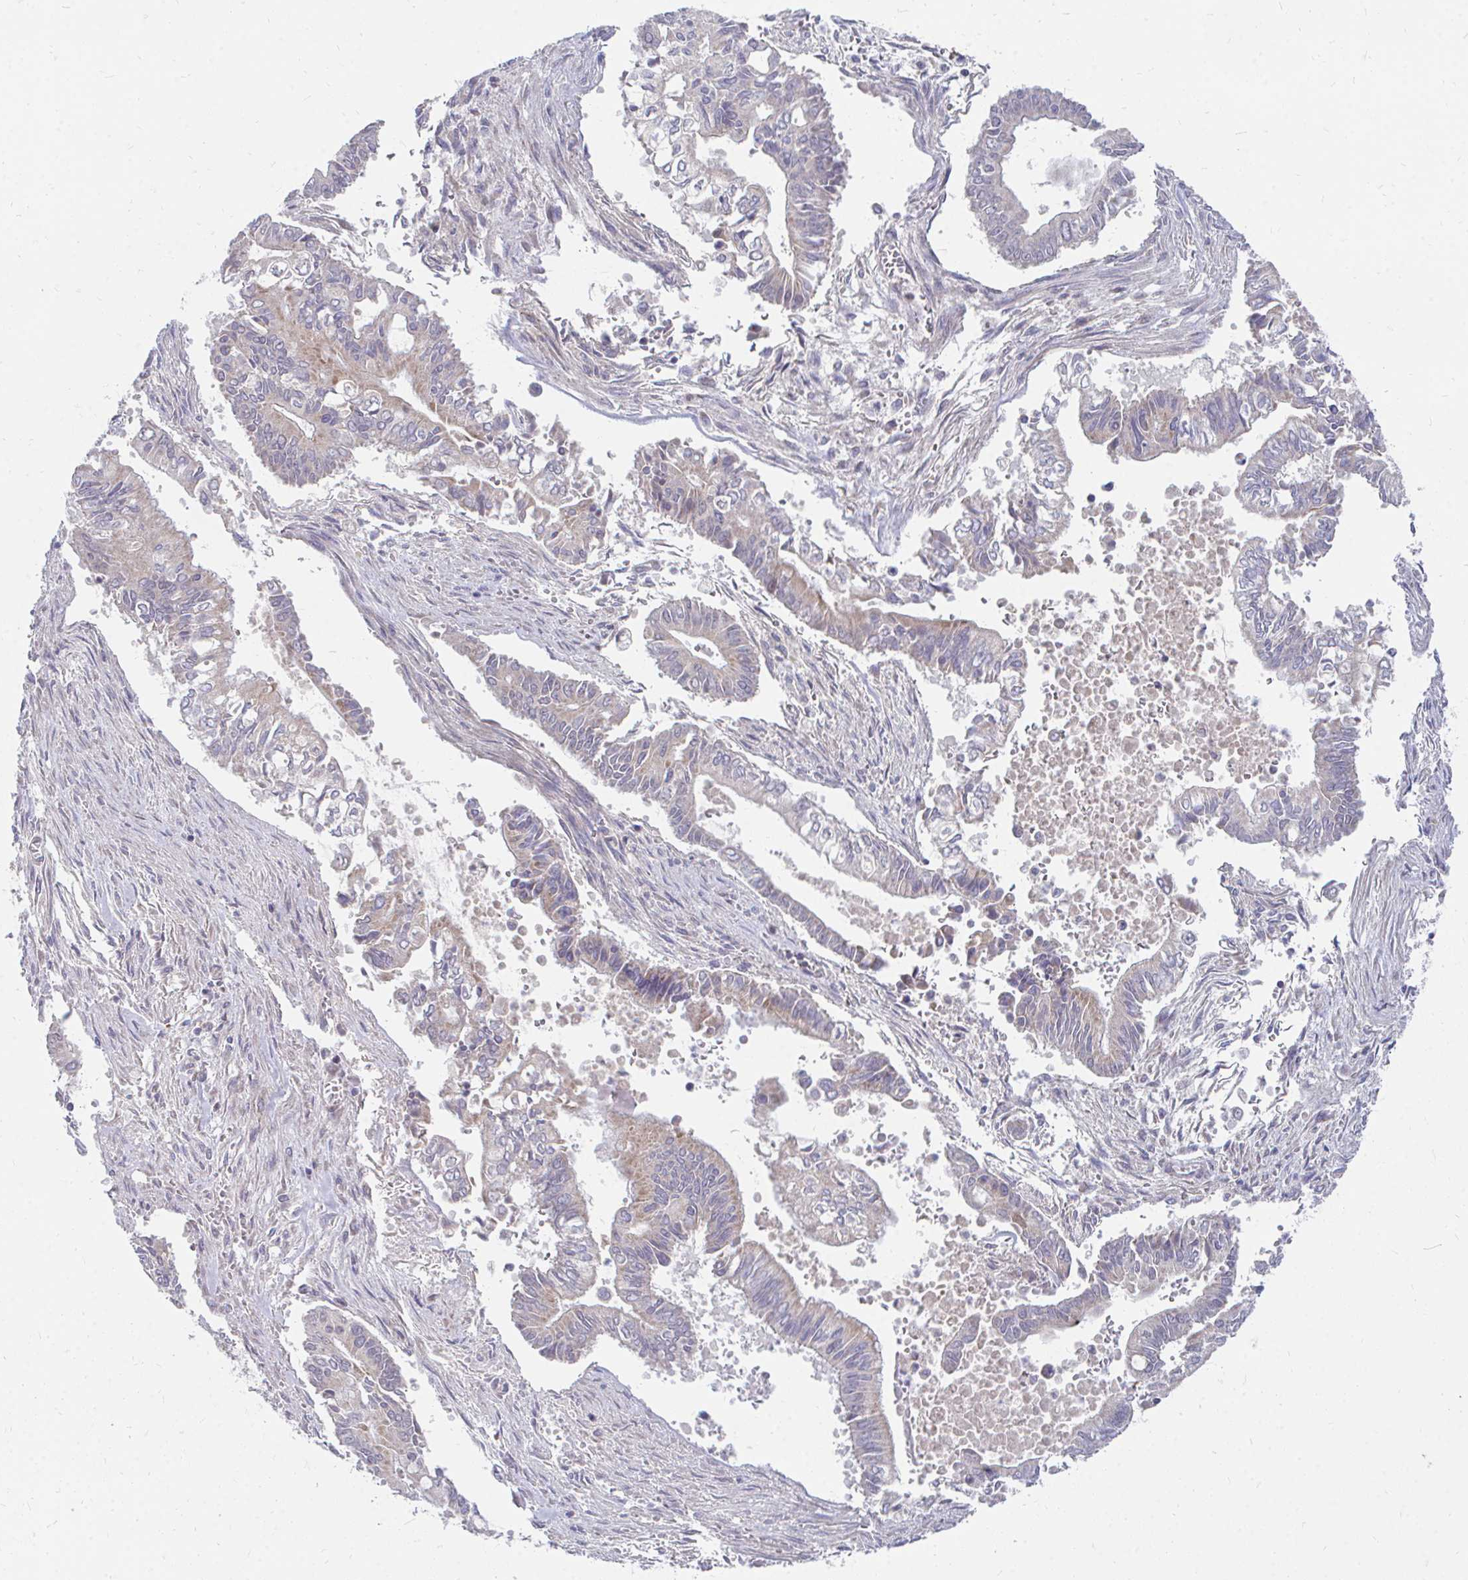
{"staining": {"intensity": "moderate", "quantity": "25%-75%", "location": "cytoplasmic/membranous"}, "tissue": "pancreatic cancer", "cell_type": "Tumor cells", "image_type": "cancer", "snomed": [{"axis": "morphology", "description": "Adenocarcinoma, NOS"}, {"axis": "topography", "description": "Pancreas"}], "caption": "Immunohistochemistry (IHC) of adenocarcinoma (pancreatic) reveals medium levels of moderate cytoplasmic/membranous staining in approximately 25%-75% of tumor cells. (DAB (3,3'-diaminobenzidine) IHC with brightfield microscopy, high magnification).", "gene": "PEX3", "patient": {"sex": "male", "age": 68}}